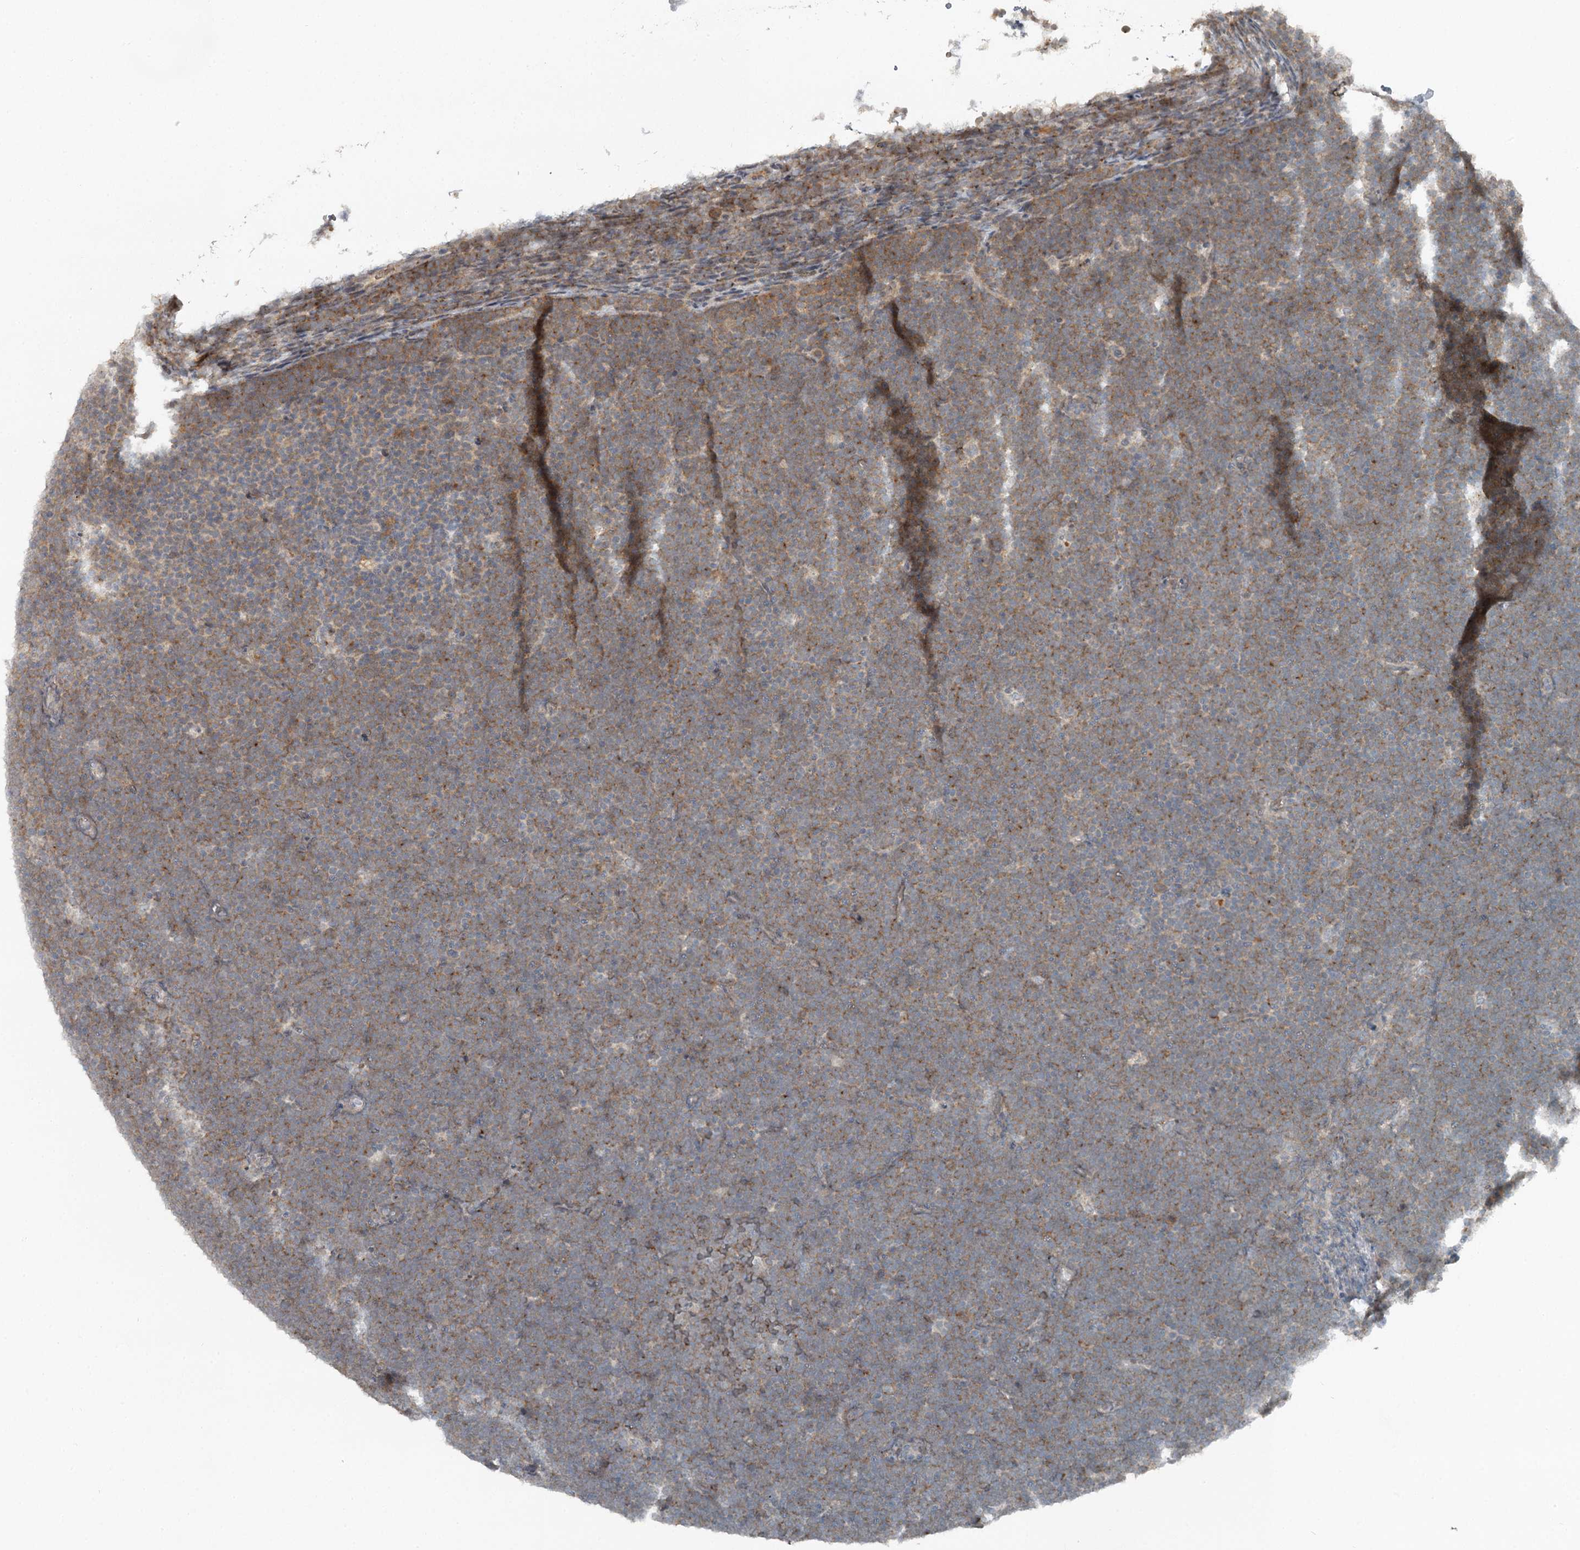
{"staining": {"intensity": "weak", "quantity": "25%-75%", "location": "cytoplasmic/membranous"}, "tissue": "lymphoma", "cell_type": "Tumor cells", "image_type": "cancer", "snomed": [{"axis": "morphology", "description": "Malignant lymphoma, non-Hodgkin's type, High grade"}, {"axis": "topography", "description": "Lymph node"}], "caption": "Malignant lymphoma, non-Hodgkin's type (high-grade) stained with immunohistochemistry (IHC) shows weak cytoplasmic/membranous staining in about 25%-75% of tumor cells. The staining was performed using DAB to visualize the protein expression in brown, while the nuclei were stained in blue with hematoxylin (Magnification: 20x).", "gene": "SLC39A8", "patient": {"sex": "male", "age": 13}}